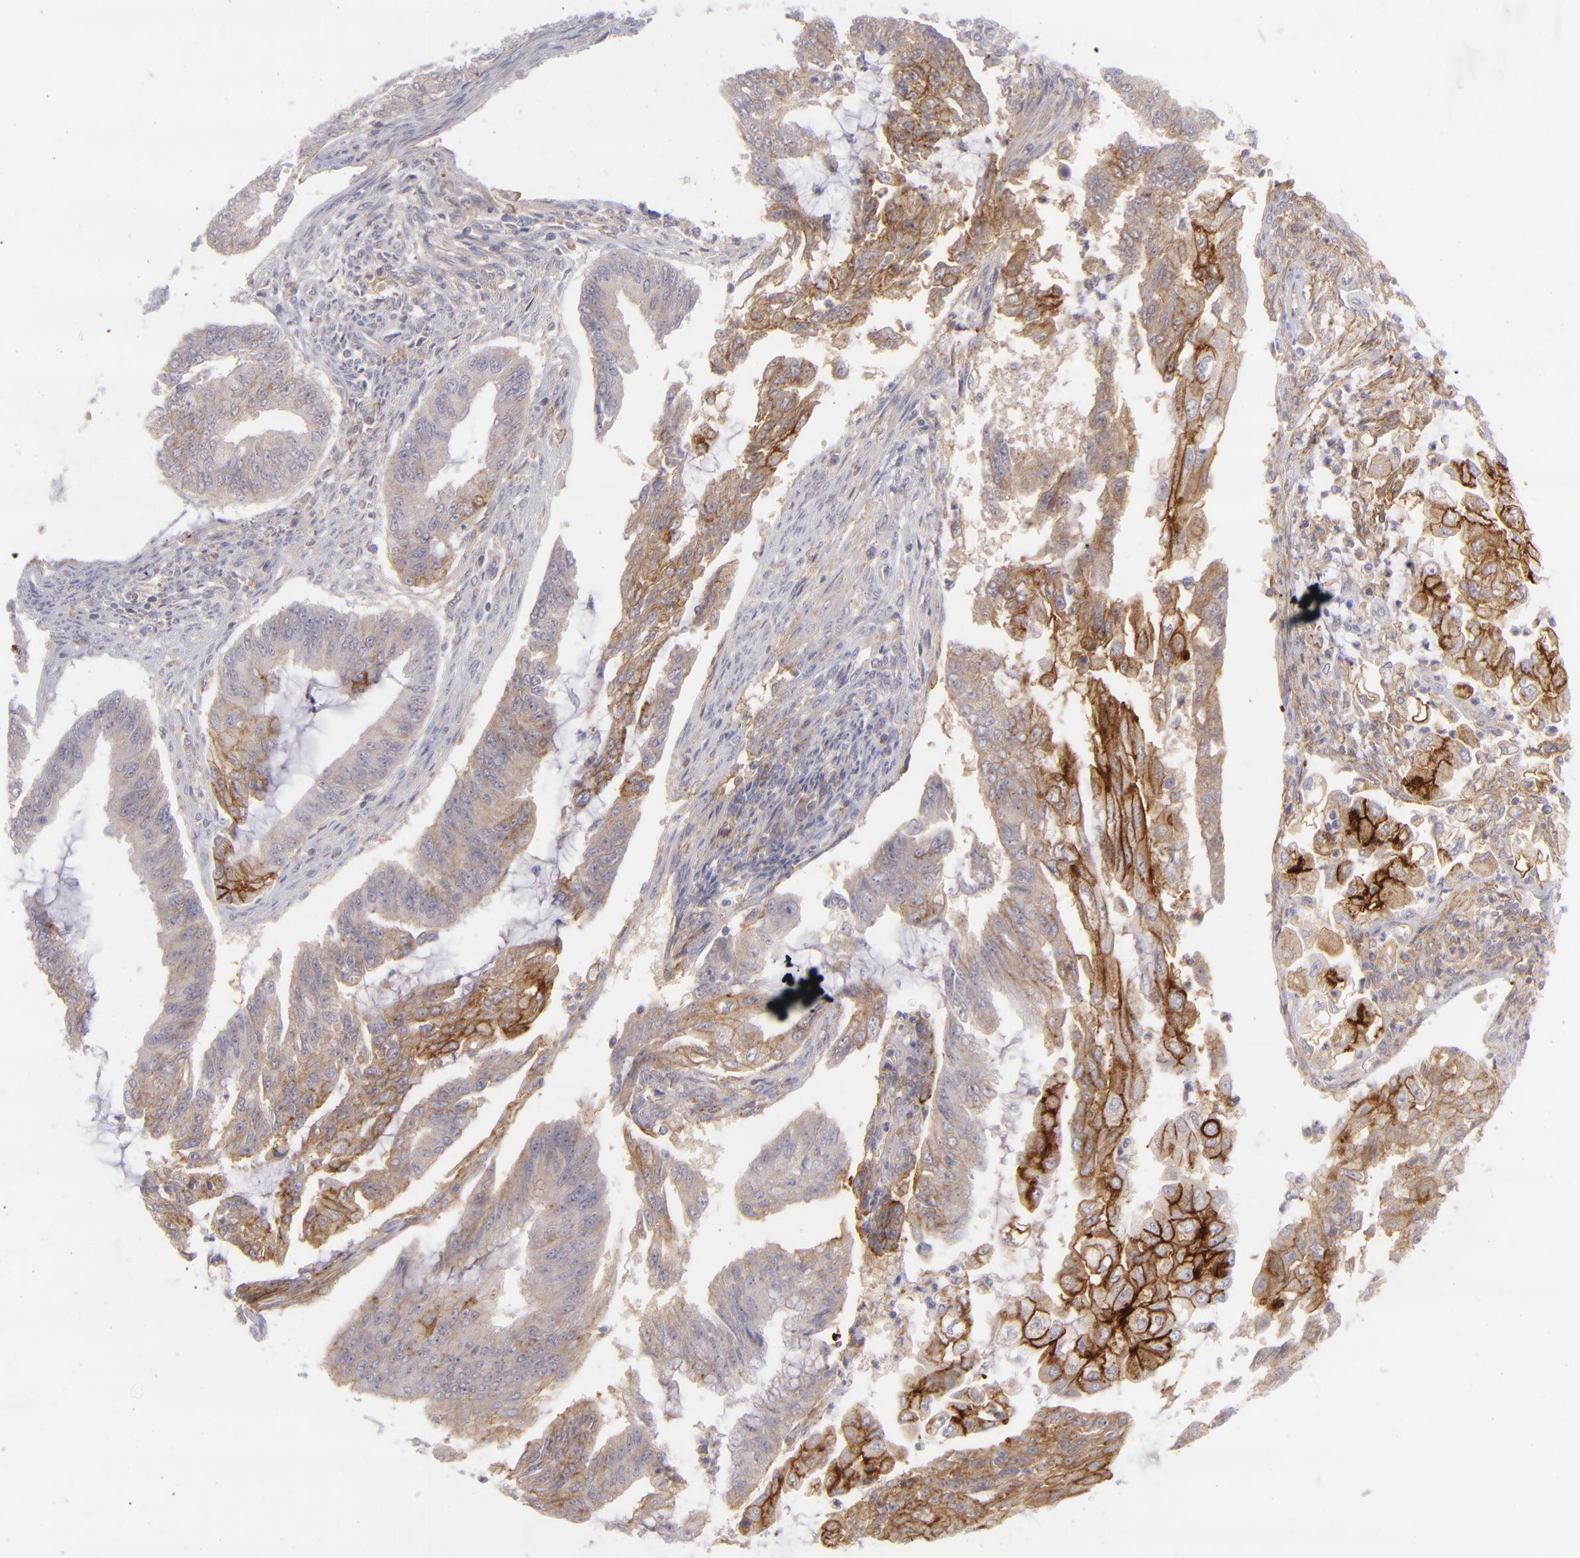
{"staining": {"intensity": "strong", "quantity": "25%-75%", "location": "cytoplasmic/membranous"}, "tissue": "endometrial cancer", "cell_type": "Tumor cells", "image_type": "cancer", "snomed": [{"axis": "morphology", "description": "Adenocarcinoma, NOS"}, {"axis": "topography", "description": "Endometrium"}], "caption": "Protein expression analysis of endometrial cancer (adenocarcinoma) displays strong cytoplasmic/membranous expression in about 25%-75% of tumor cells.", "gene": "BSG", "patient": {"sex": "female", "age": 75}}